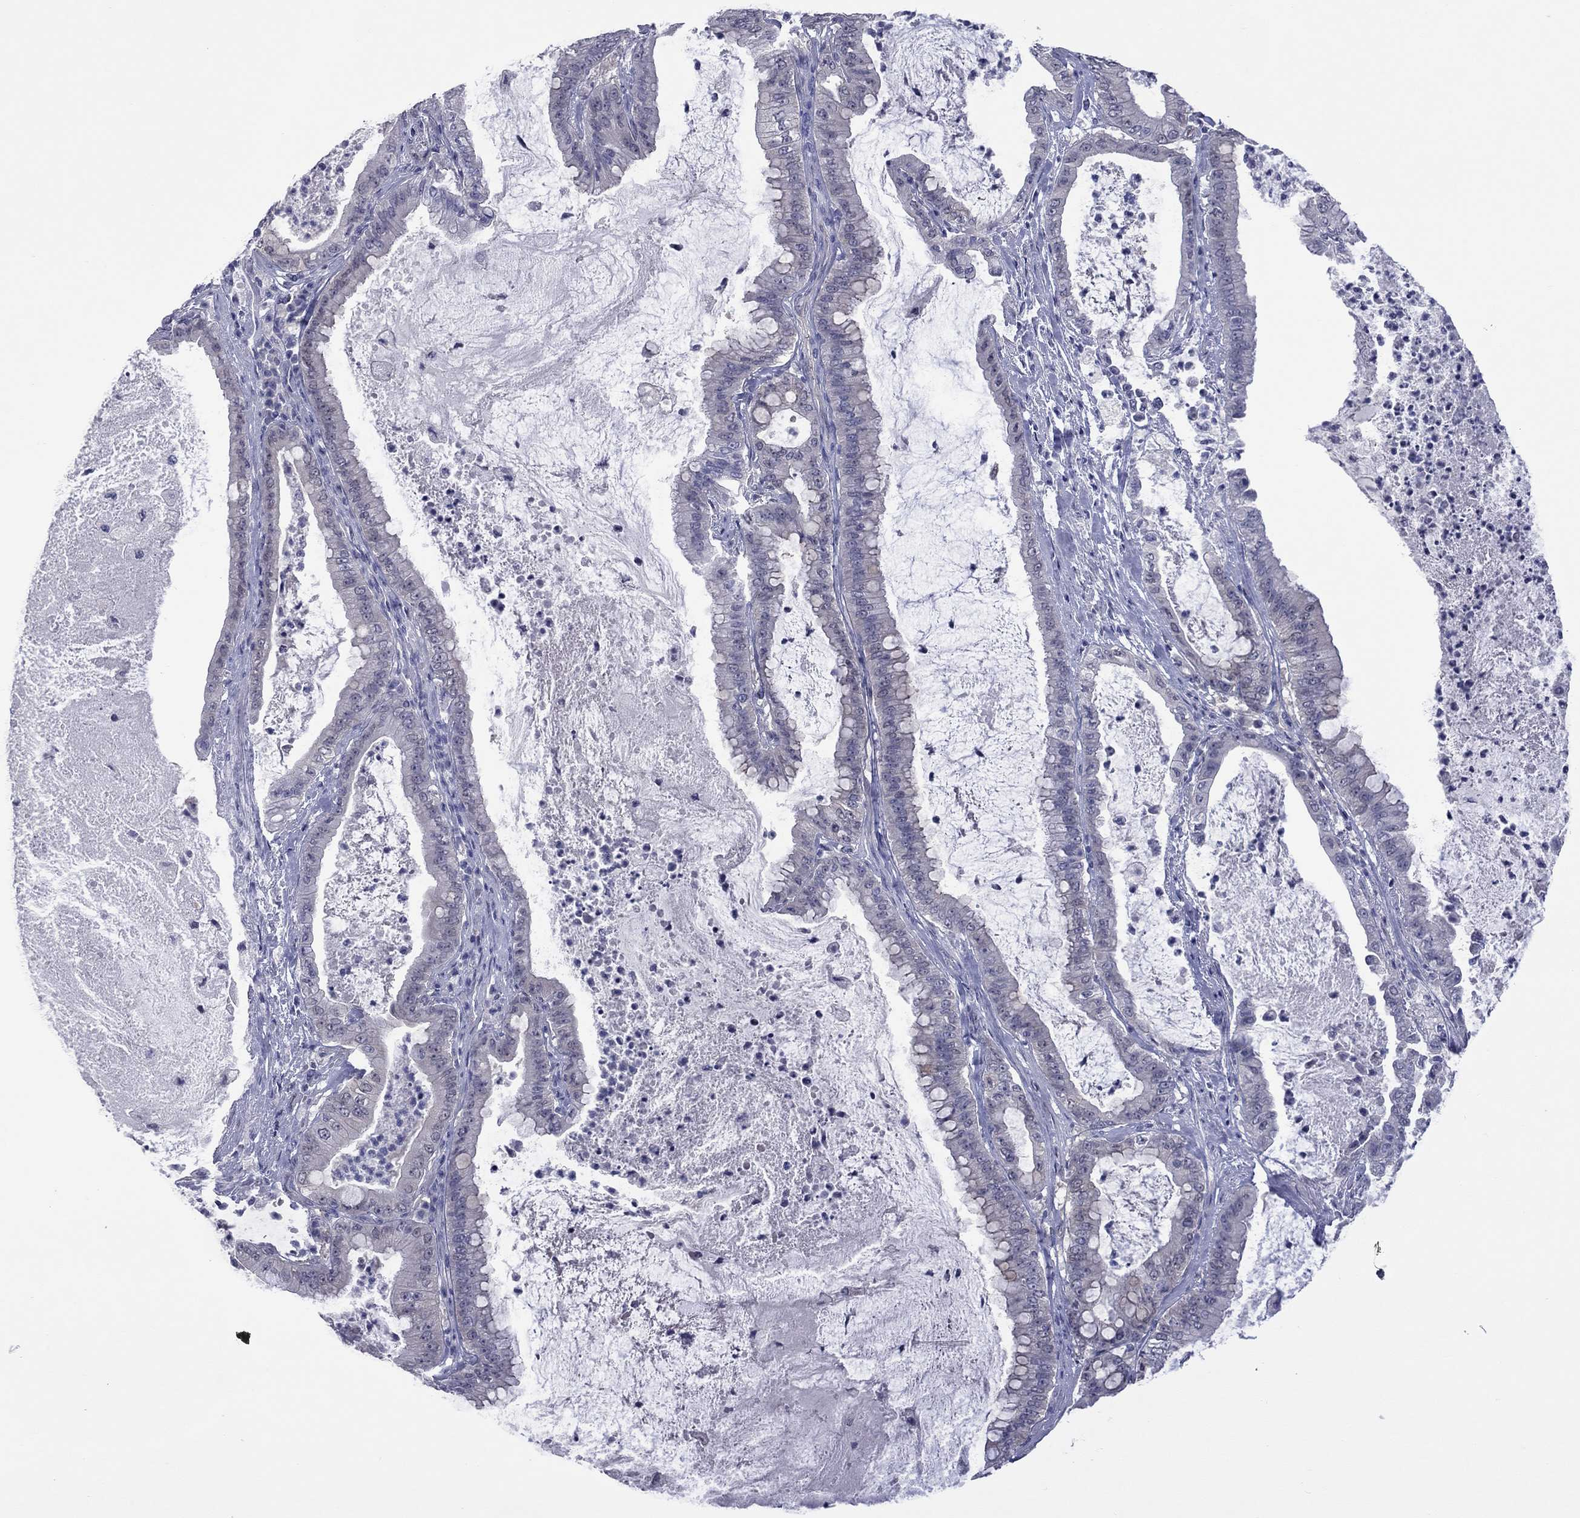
{"staining": {"intensity": "weak", "quantity": "<25%", "location": "cytoplasmic/membranous"}, "tissue": "pancreatic cancer", "cell_type": "Tumor cells", "image_type": "cancer", "snomed": [{"axis": "morphology", "description": "Adenocarcinoma, NOS"}, {"axis": "topography", "description": "Pancreas"}], "caption": "Micrograph shows no protein staining in tumor cells of pancreatic cancer (adenocarcinoma) tissue.", "gene": "CTNNBIP1", "patient": {"sex": "male", "age": 71}}